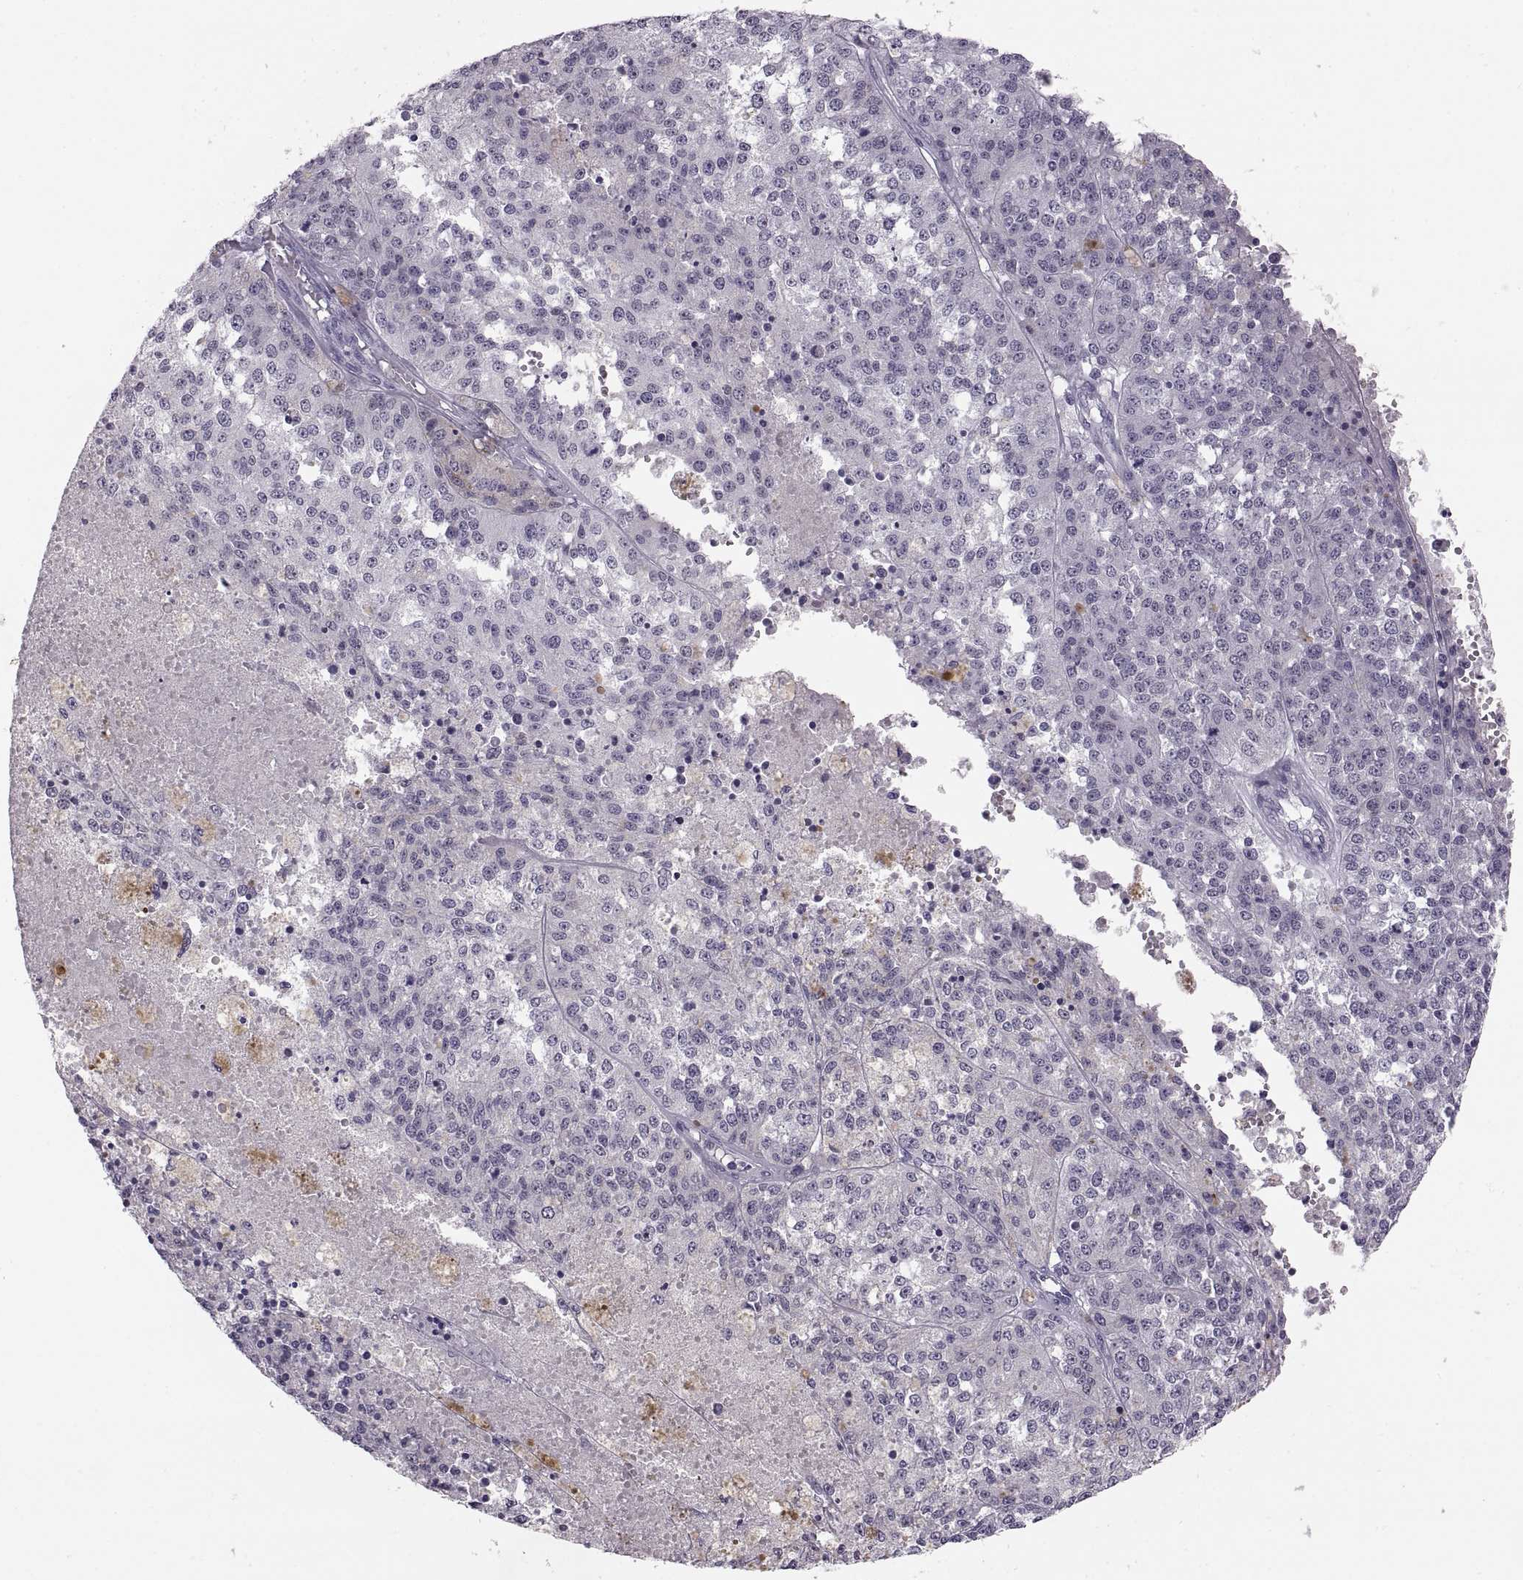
{"staining": {"intensity": "negative", "quantity": "none", "location": "none"}, "tissue": "melanoma", "cell_type": "Tumor cells", "image_type": "cancer", "snomed": [{"axis": "morphology", "description": "Malignant melanoma, Metastatic site"}, {"axis": "topography", "description": "Lymph node"}], "caption": "Tumor cells show no significant positivity in melanoma. (Immunohistochemistry, brightfield microscopy, high magnification).", "gene": "ADH6", "patient": {"sex": "female", "age": 64}}